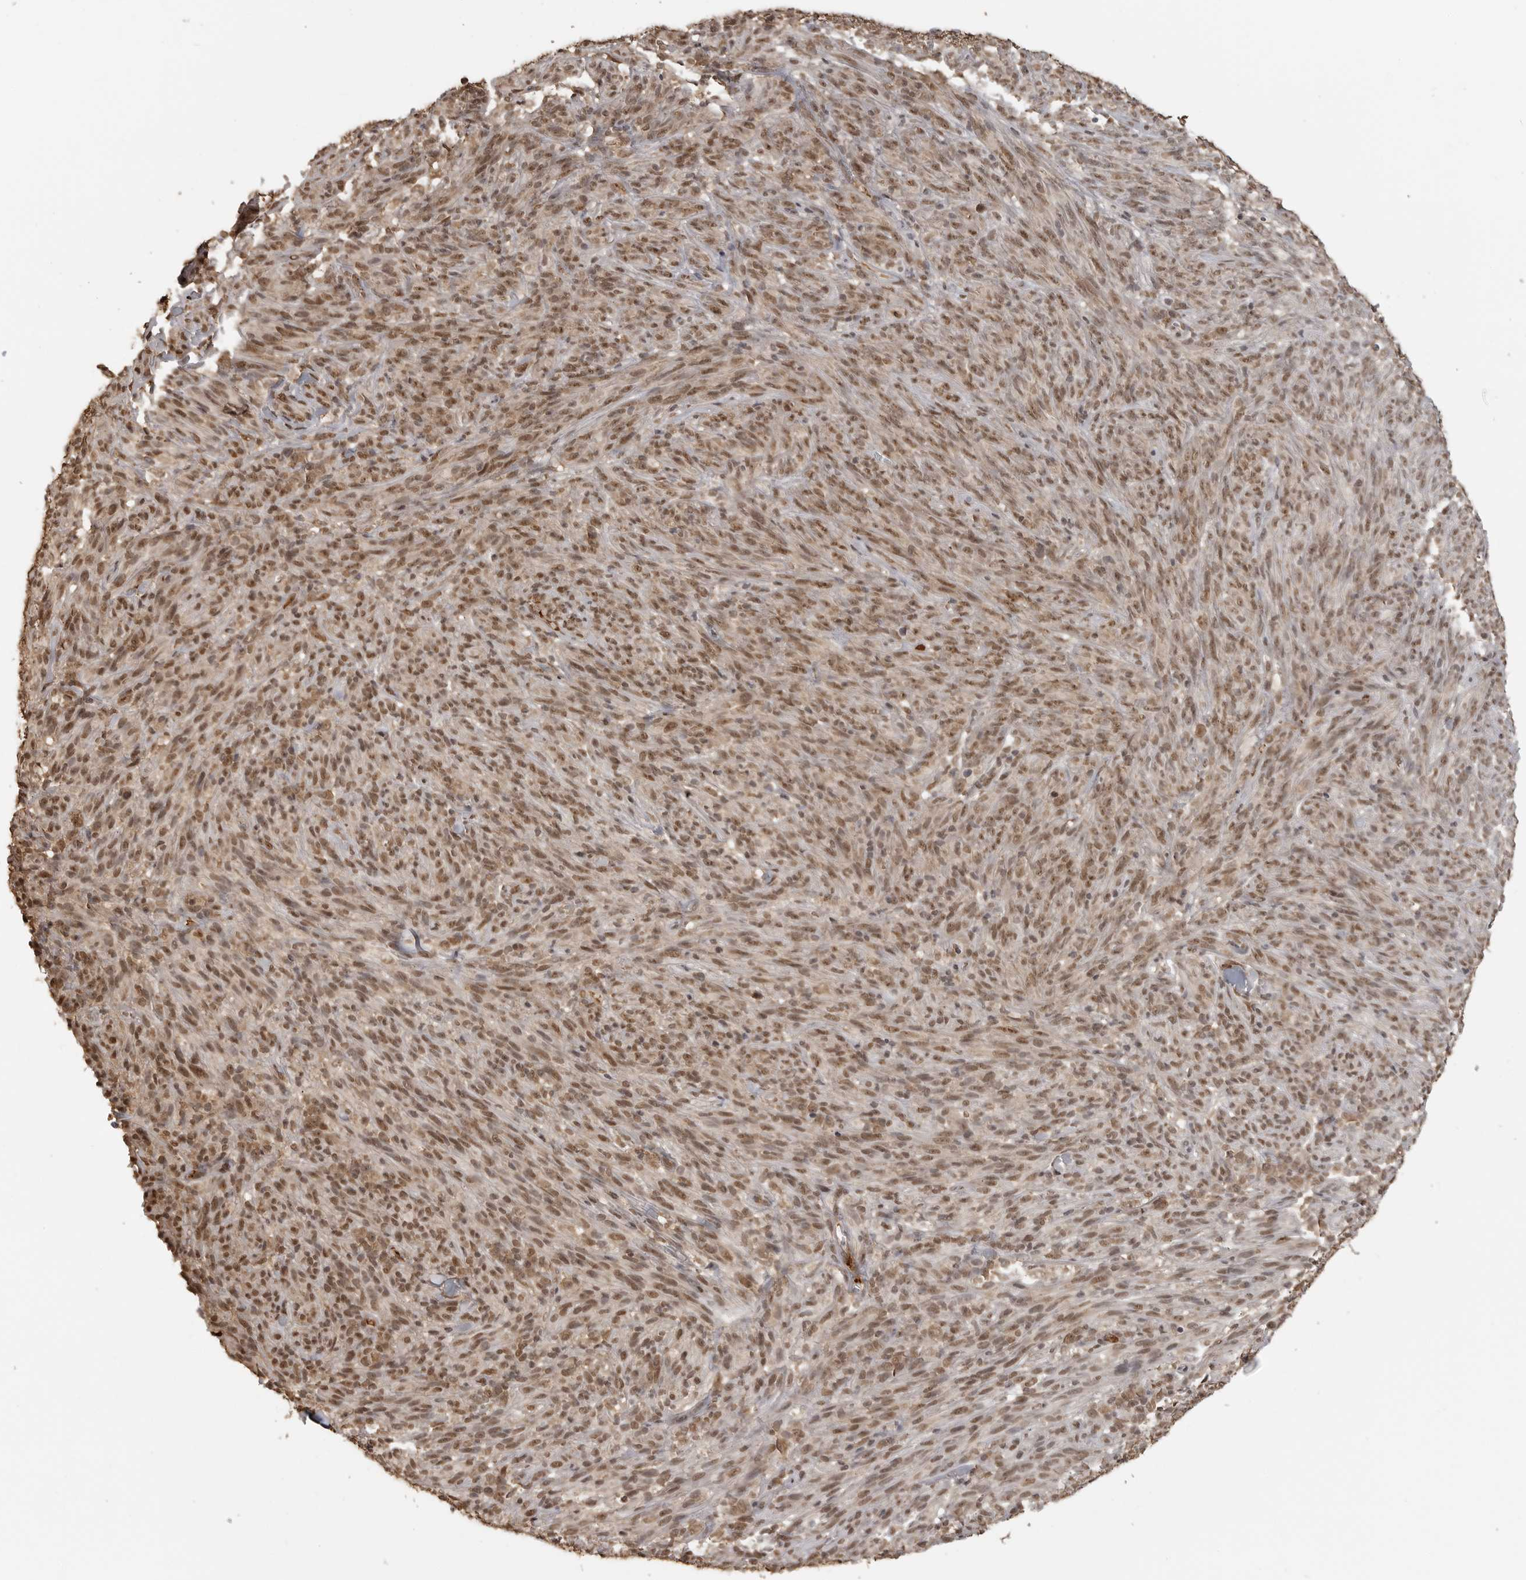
{"staining": {"intensity": "moderate", "quantity": ">75%", "location": "nuclear"}, "tissue": "melanoma", "cell_type": "Tumor cells", "image_type": "cancer", "snomed": [{"axis": "morphology", "description": "Malignant melanoma, NOS"}, {"axis": "topography", "description": "Skin of head"}], "caption": "Protein expression analysis of human melanoma reveals moderate nuclear positivity in approximately >75% of tumor cells.", "gene": "CLOCK", "patient": {"sex": "male", "age": 96}}